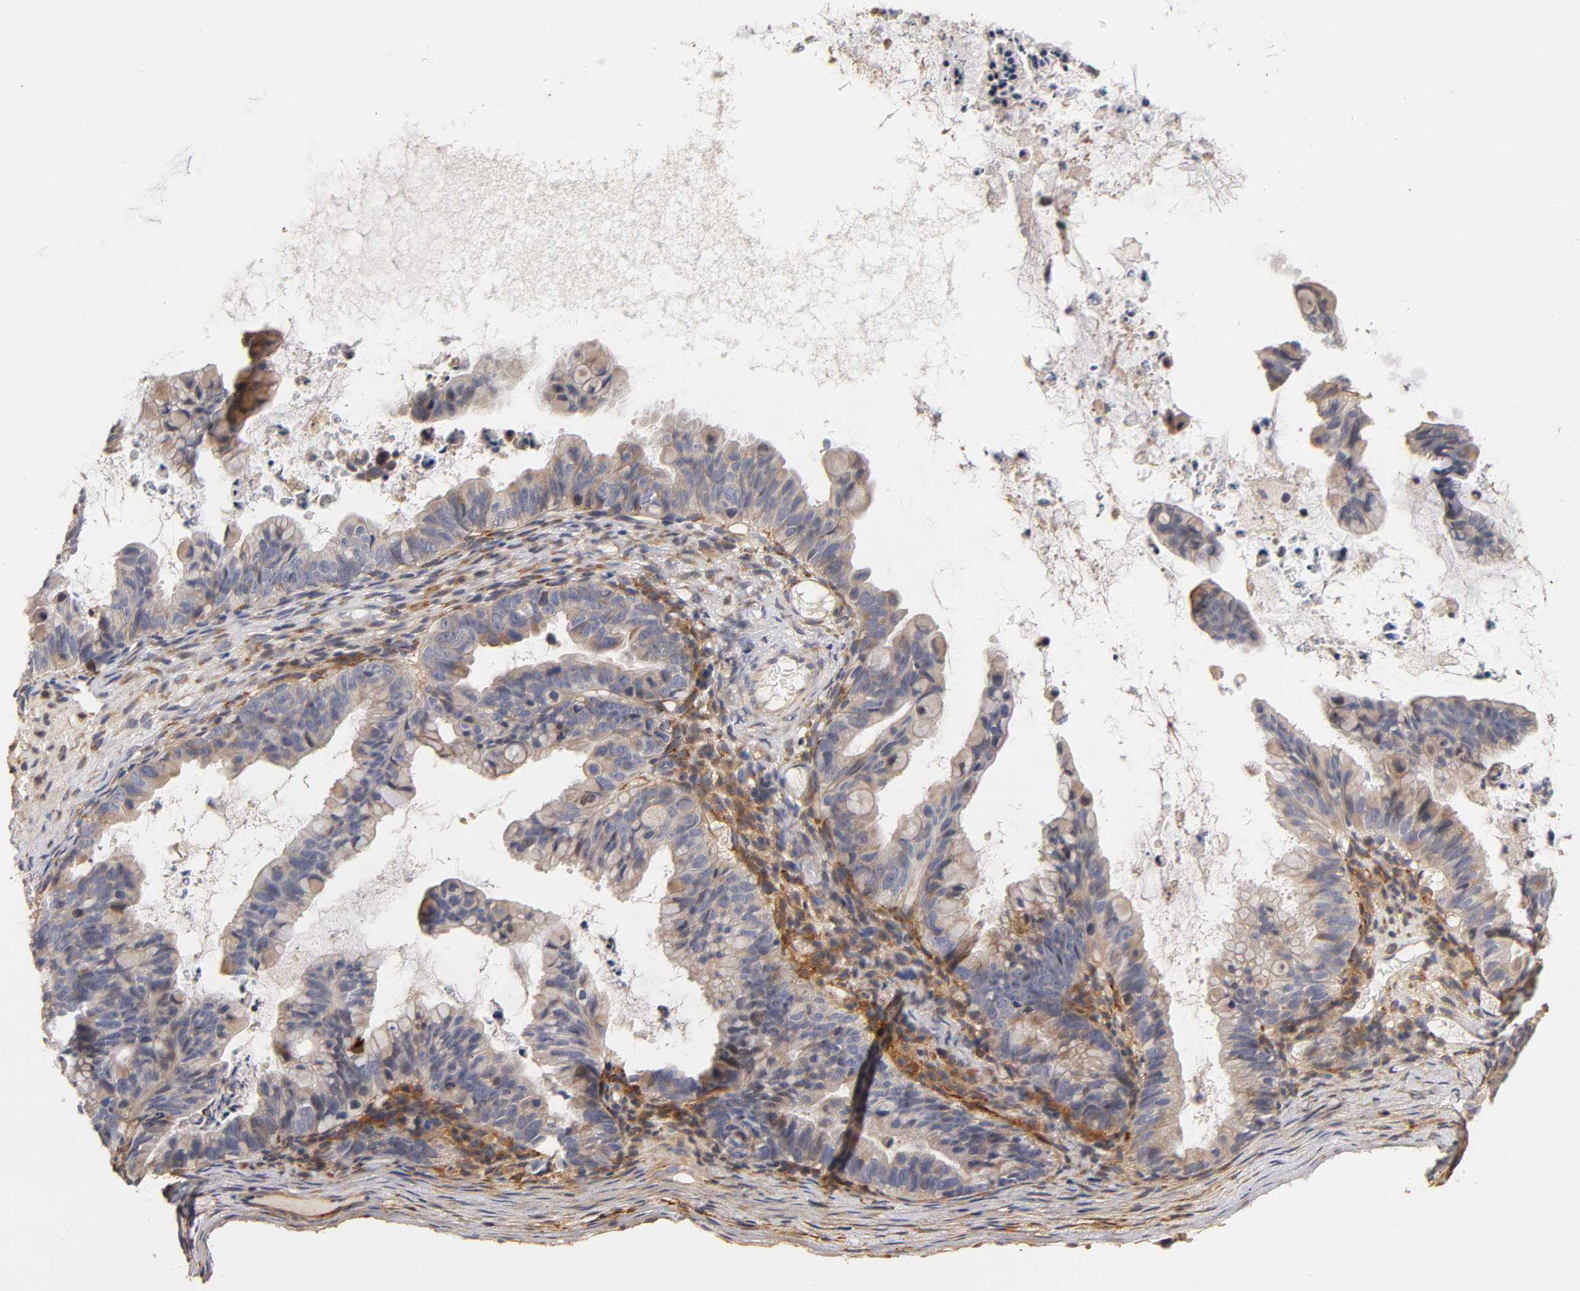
{"staining": {"intensity": "weak", "quantity": "<25%", "location": "cytoplasmic/membranous"}, "tissue": "ovarian cancer", "cell_type": "Tumor cells", "image_type": "cancer", "snomed": [{"axis": "morphology", "description": "Cystadenocarcinoma, mucinous, NOS"}, {"axis": "topography", "description": "Ovary"}], "caption": "Immunohistochemical staining of mucinous cystadenocarcinoma (ovarian) displays no significant expression in tumor cells.", "gene": "LAMB1", "patient": {"sex": "female", "age": 36}}